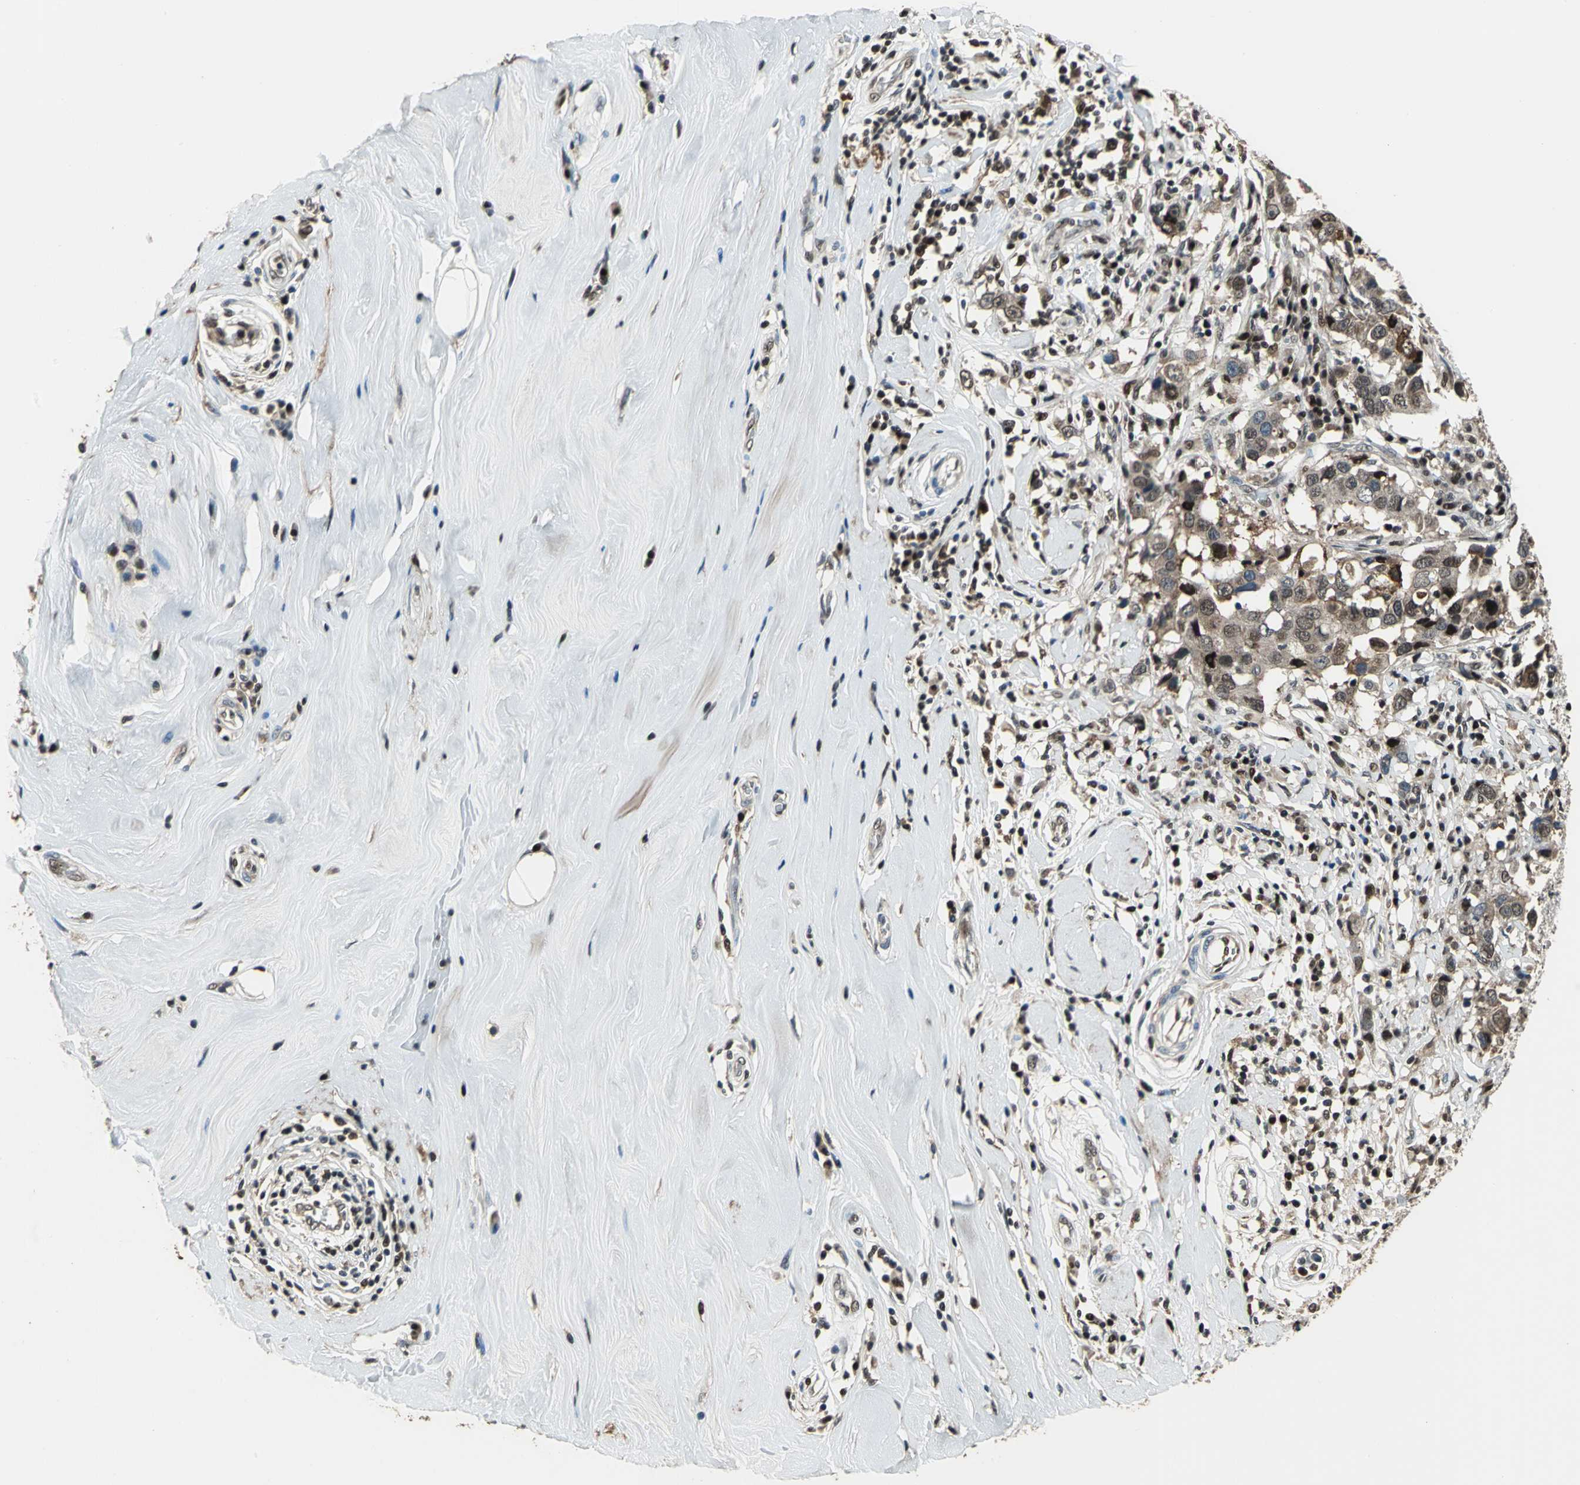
{"staining": {"intensity": "strong", "quantity": ">75%", "location": "nuclear"}, "tissue": "breast cancer", "cell_type": "Tumor cells", "image_type": "cancer", "snomed": [{"axis": "morphology", "description": "Duct carcinoma"}, {"axis": "topography", "description": "Breast"}], "caption": "Tumor cells exhibit high levels of strong nuclear expression in about >75% of cells in intraductal carcinoma (breast).", "gene": "MIS18BP1", "patient": {"sex": "female", "age": 27}}